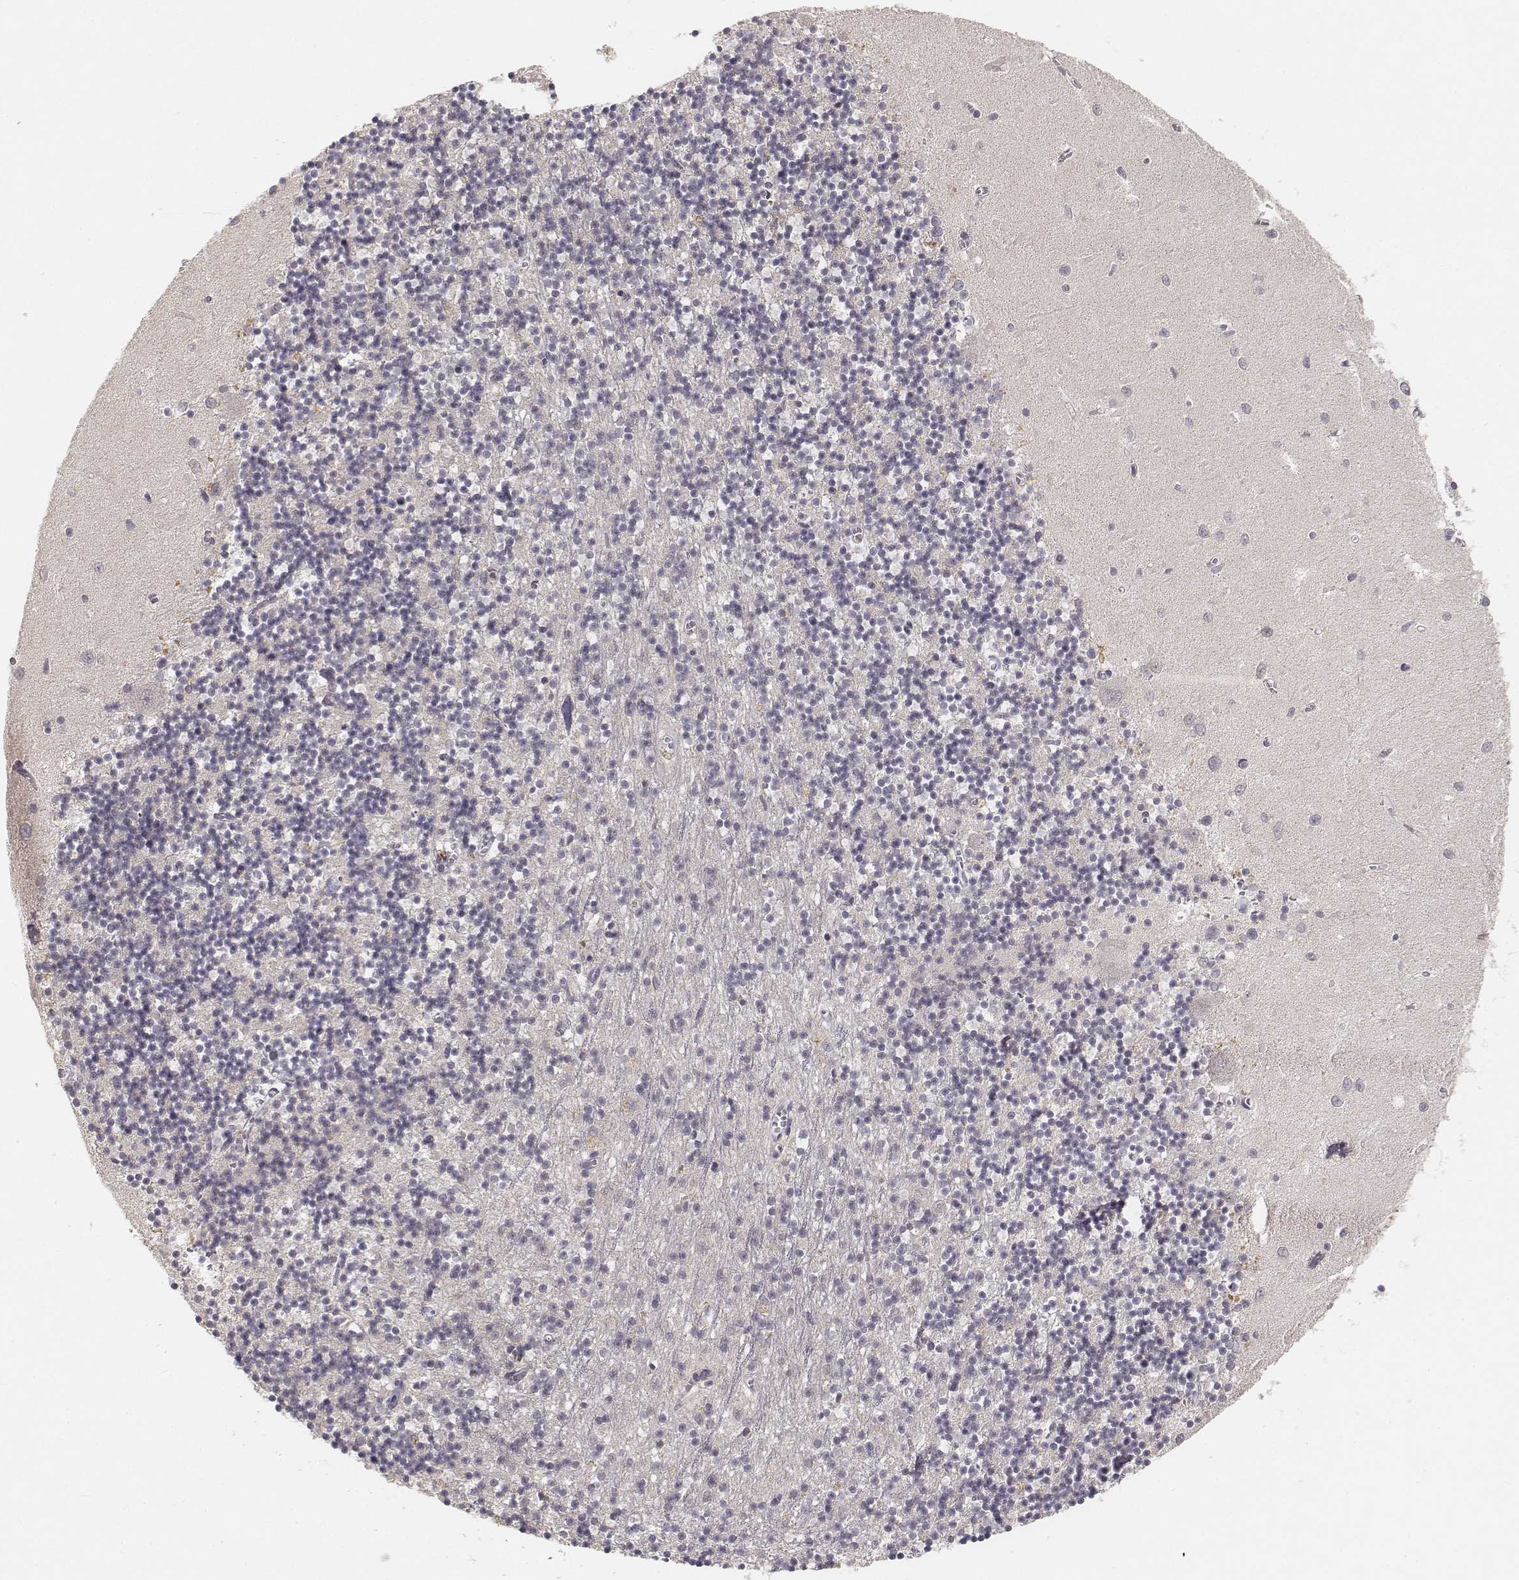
{"staining": {"intensity": "negative", "quantity": "none", "location": "none"}, "tissue": "cerebellum", "cell_type": "Cells in granular layer", "image_type": "normal", "snomed": [{"axis": "morphology", "description": "Normal tissue, NOS"}, {"axis": "topography", "description": "Cerebellum"}], "caption": "This photomicrograph is of normal cerebellum stained with immunohistochemistry to label a protein in brown with the nuclei are counter-stained blue. There is no positivity in cells in granular layer.", "gene": "FANCD2", "patient": {"sex": "female", "age": 64}}